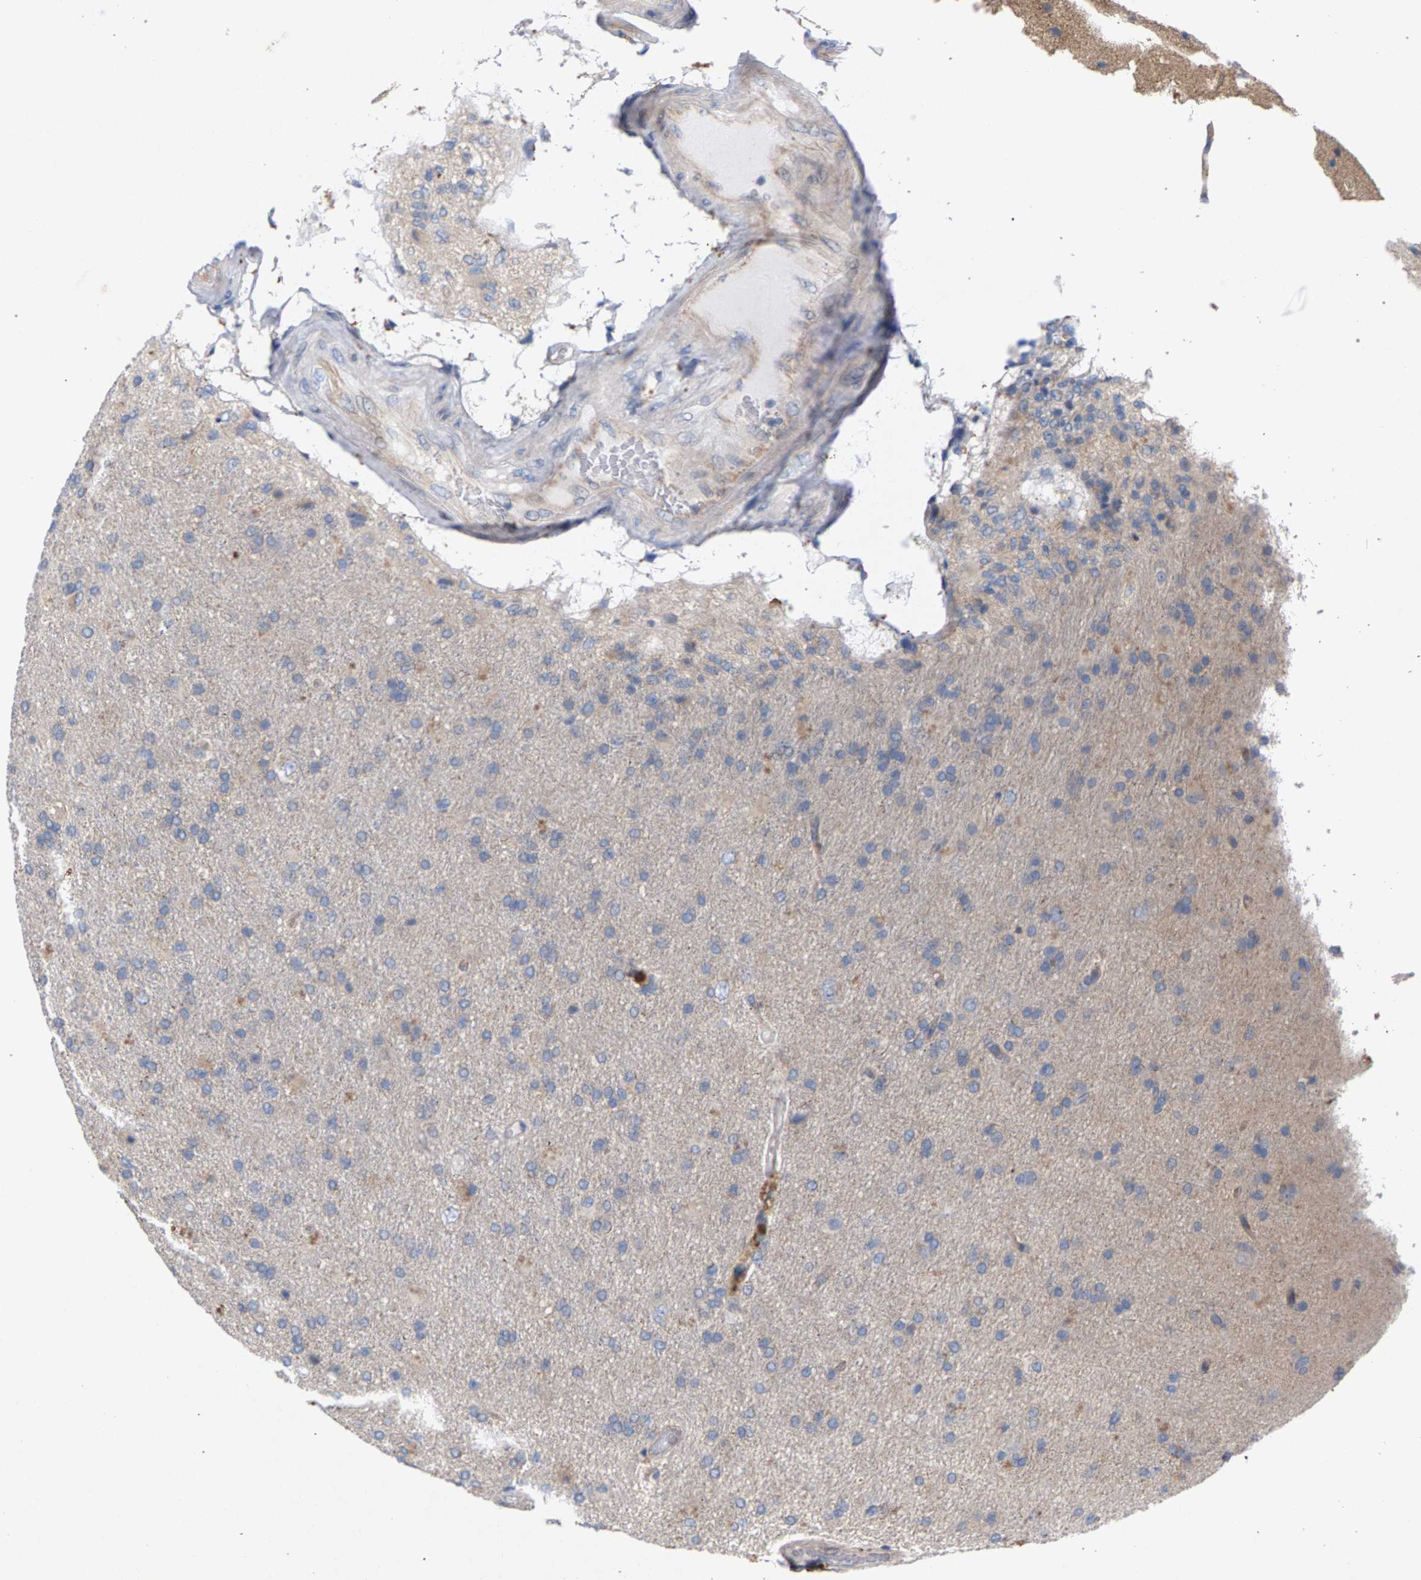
{"staining": {"intensity": "weak", "quantity": "<25%", "location": "cytoplasmic/membranous"}, "tissue": "glioma", "cell_type": "Tumor cells", "image_type": "cancer", "snomed": [{"axis": "morphology", "description": "Glioma, malignant, High grade"}, {"axis": "topography", "description": "Brain"}], "caption": "High magnification brightfield microscopy of glioma stained with DAB (3,3'-diaminobenzidine) (brown) and counterstained with hematoxylin (blue): tumor cells show no significant positivity.", "gene": "MAMDC2", "patient": {"sex": "male", "age": 72}}